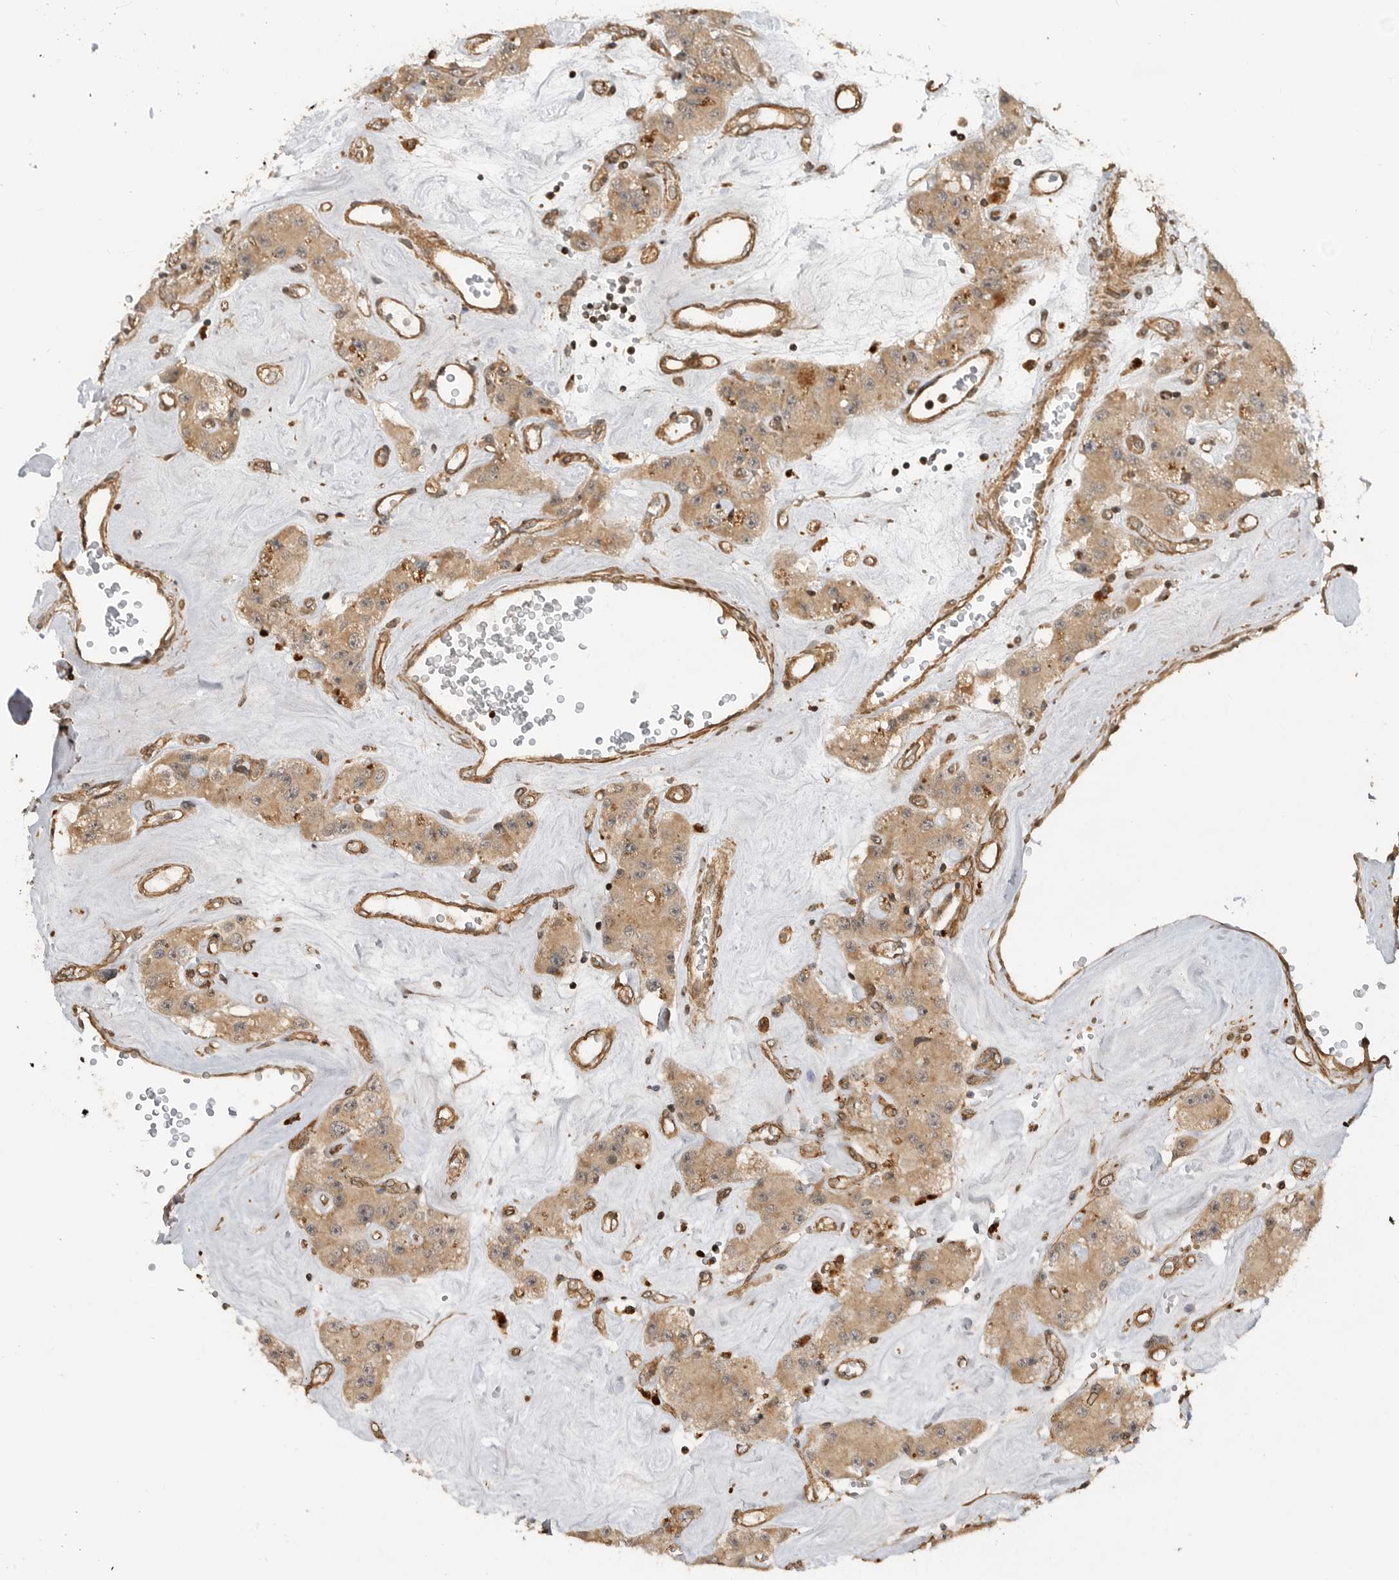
{"staining": {"intensity": "weak", "quantity": ">75%", "location": "cytoplasmic/membranous"}, "tissue": "carcinoid", "cell_type": "Tumor cells", "image_type": "cancer", "snomed": [{"axis": "morphology", "description": "Carcinoid, malignant, NOS"}, {"axis": "topography", "description": "Pancreas"}], "caption": "High-power microscopy captured an IHC image of carcinoid, revealing weak cytoplasmic/membranous positivity in about >75% of tumor cells. Using DAB (brown) and hematoxylin (blue) stains, captured at high magnification using brightfield microscopy.", "gene": "ADPRS", "patient": {"sex": "male", "age": 41}}